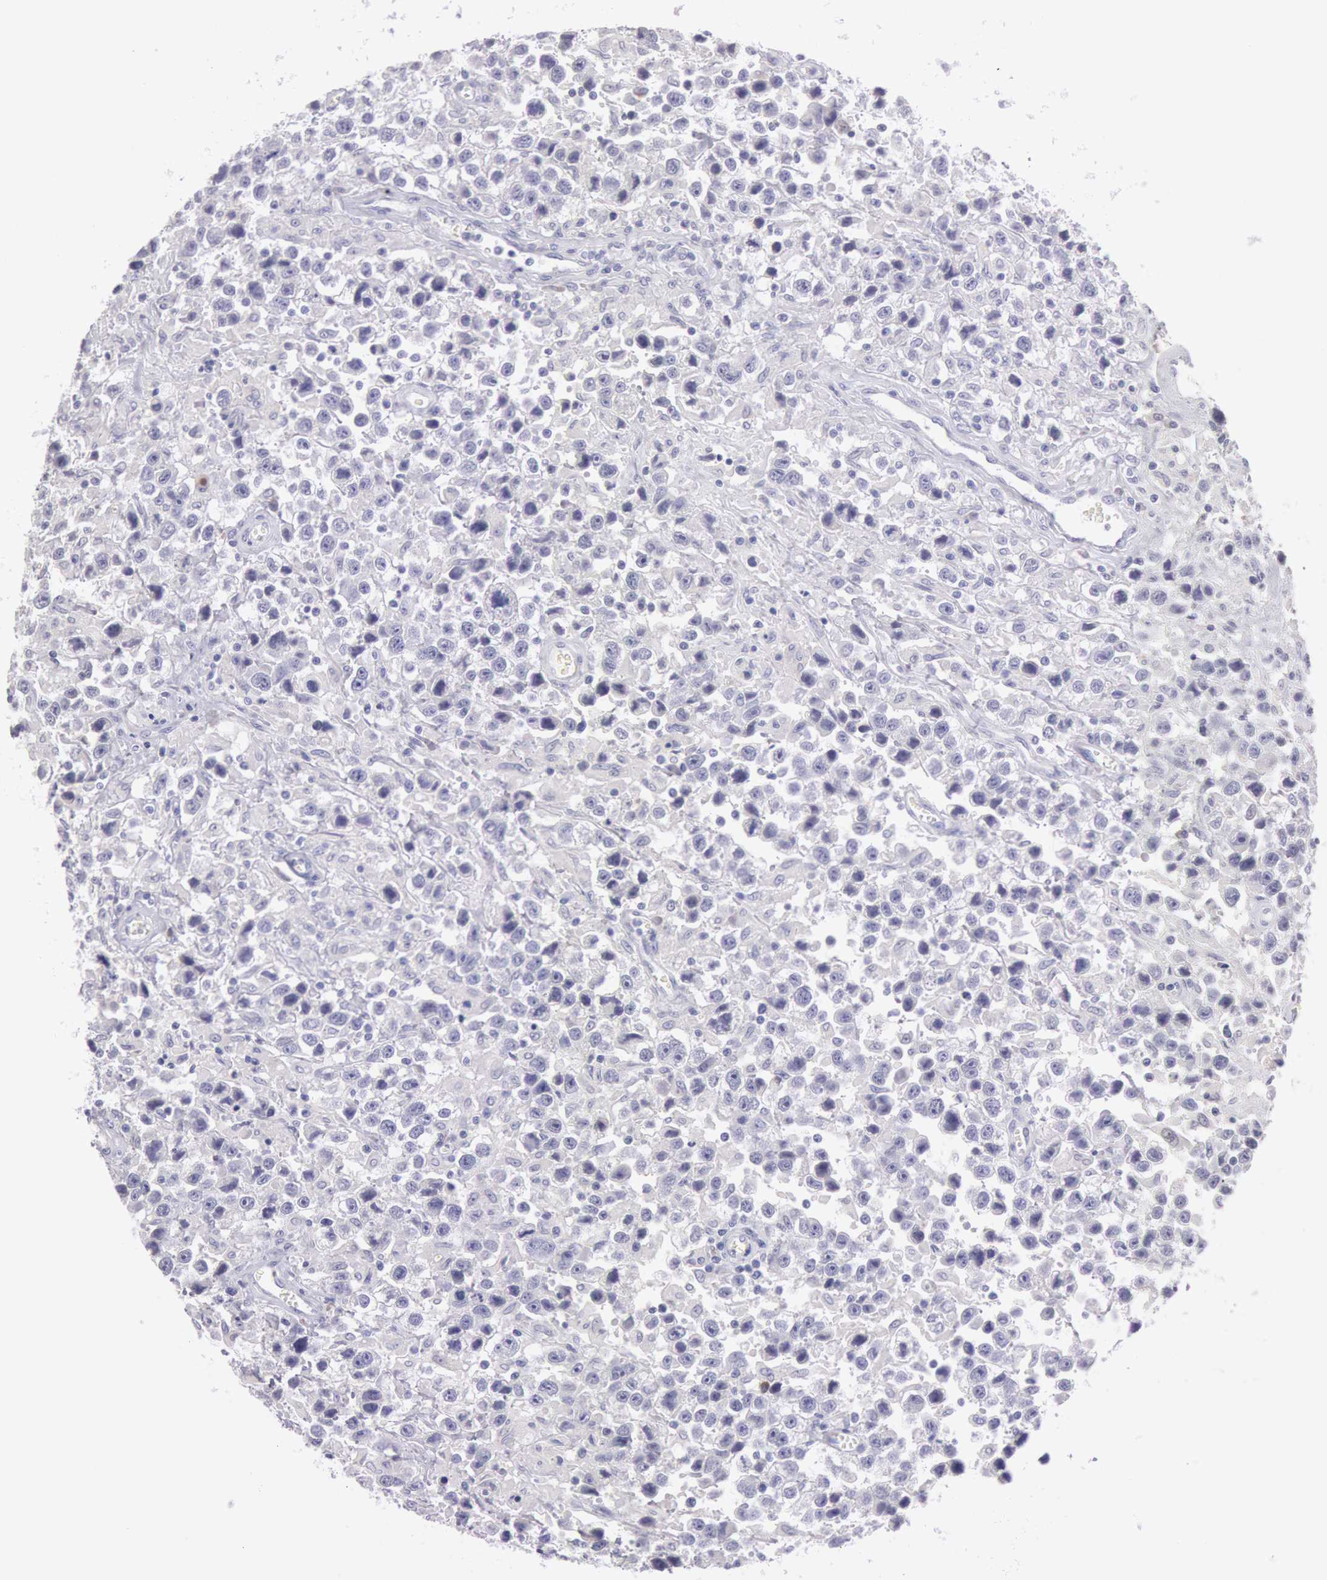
{"staining": {"intensity": "negative", "quantity": "none", "location": "none"}, "tissue": "testis cancer", "cell_type": "Tumor cells", "image_type": "cancer", "snomed": [{"axis": "morphology", "description": "Seminoma, NOS"}, {"axis": "topography", "description": "Testis"}], "caption": "The immunohistochemistry (IHC) histopathology image has no significant expression in tumor cells of testis cancer tissue. (DAB (3,3'-diaminobenzidine) IHC visualized using brightfield microscopy, high magnification).", "gene": "EGFR", "patient": {"sex": "male", "age": 43}}